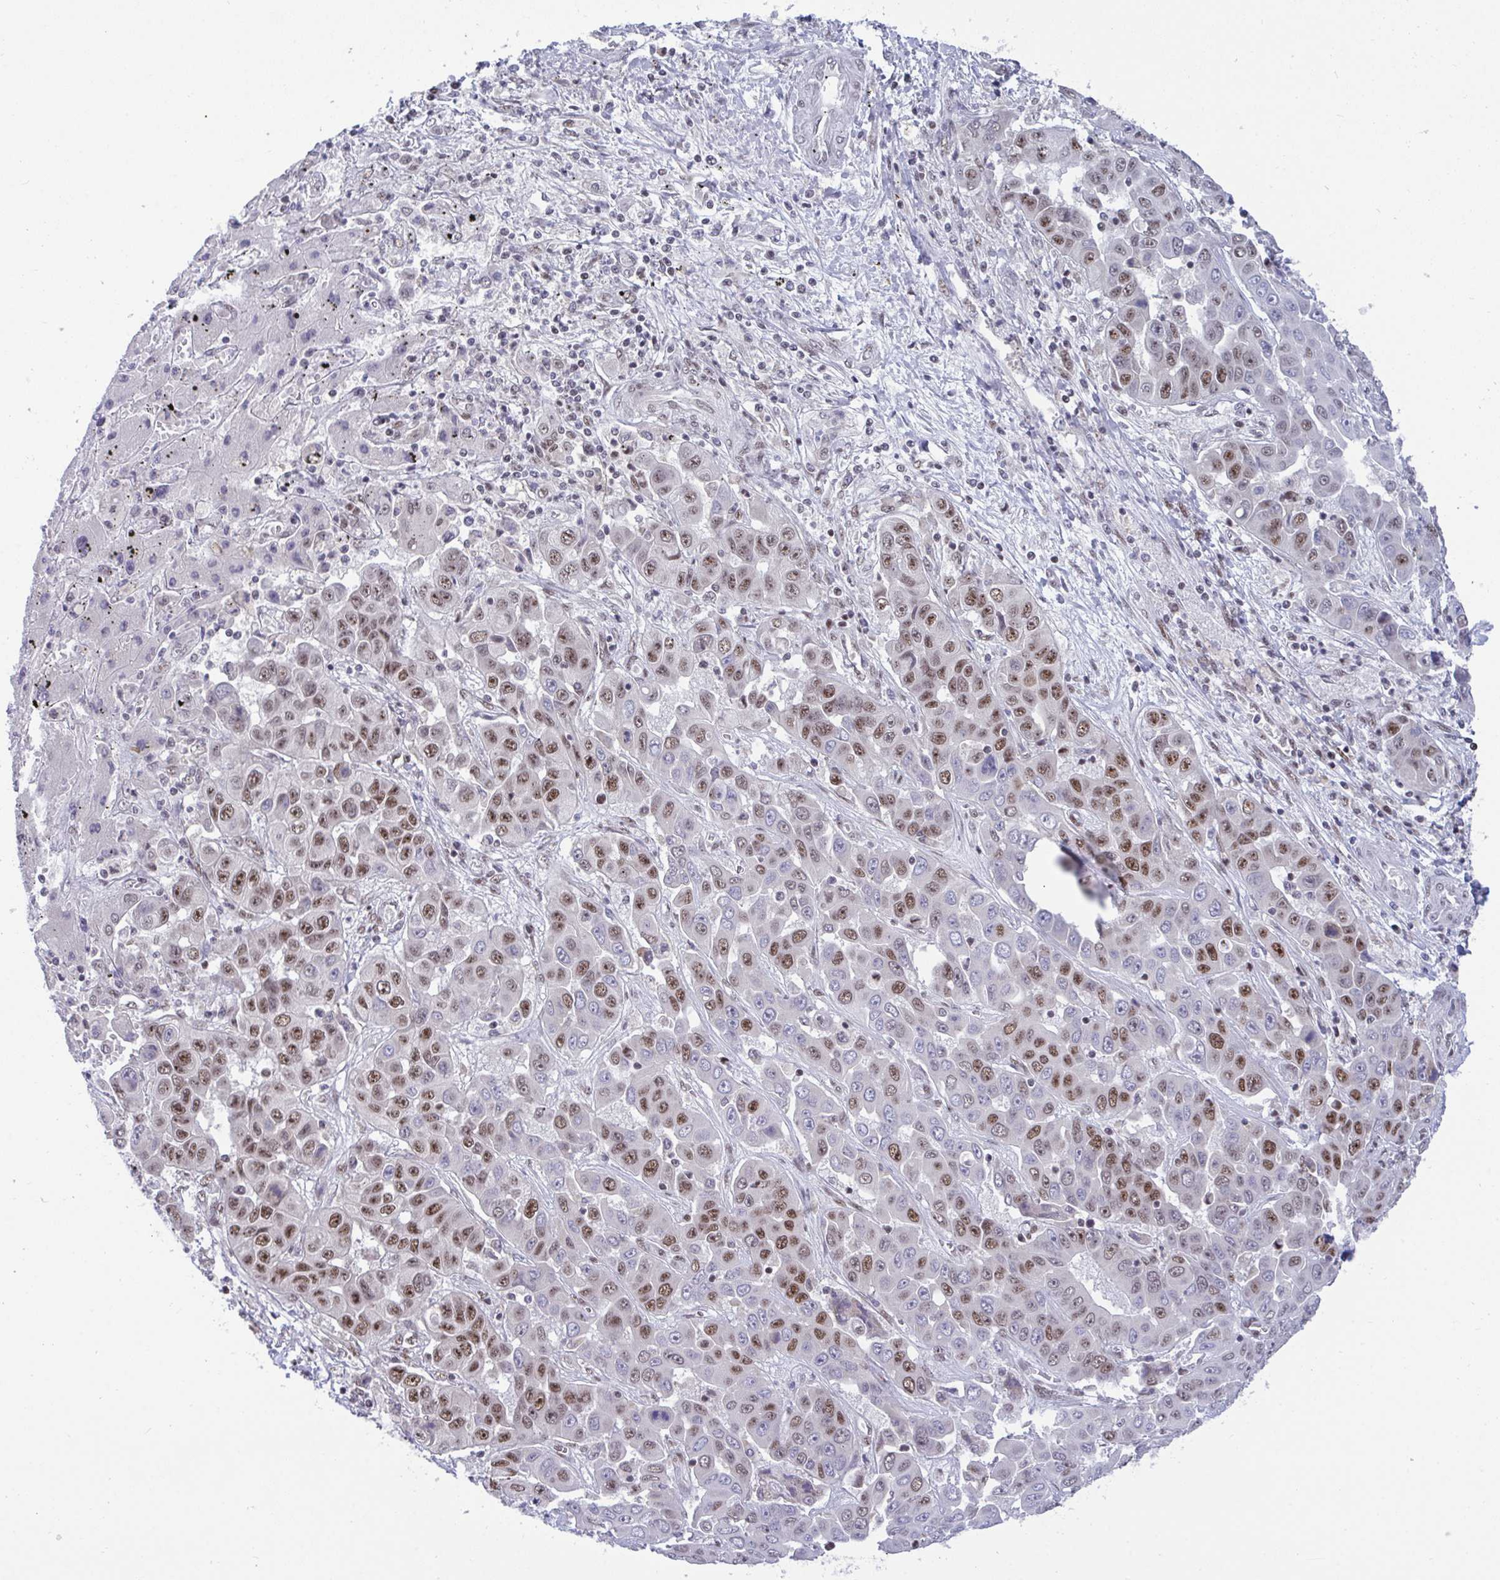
{"staining": {"intensity": "moderate", "quantity": ">75%", "location": "nuclear"}, "tissue": "liver cancer", "cell_type": "Tumor cells", "image_type": "cancer", "snomed": [{"axis": "morphology", "description": "Cholangiocarcinoma"}, {"axis": "topography", "description": "Liver"}], "caption": "There is medium levels of moderate nuclear expression in tumor cells of liver cholangiocarcinoma, as demonstrated by immunohistochemical staining (brown color).", "gene": "WBP11", "patient": {"sex": "female", "age": 52}}